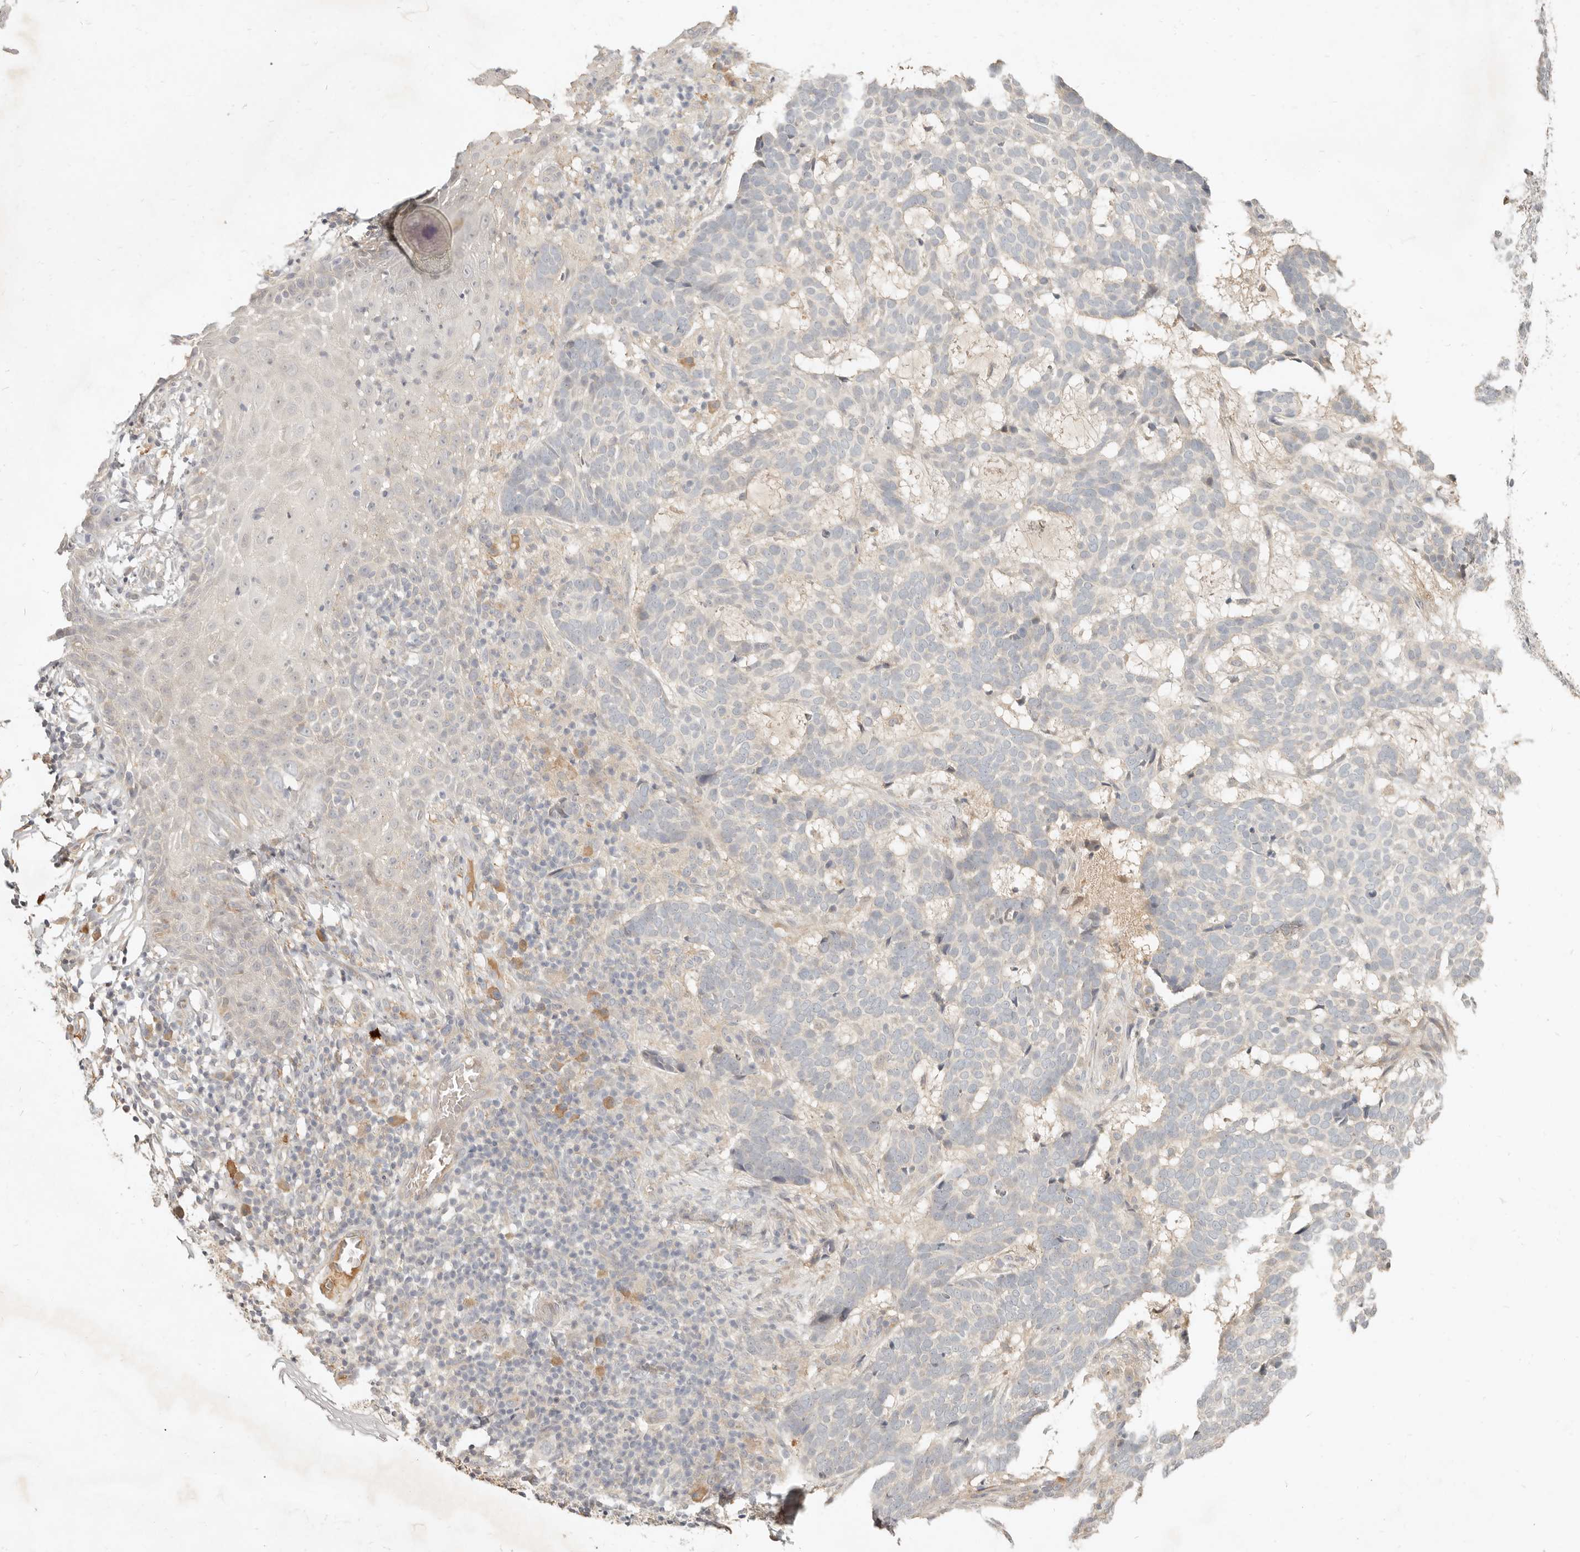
{"staining": {"intensity": "negative", "quantity": "none", "location": "none"}, "tissue": "skin cancer", "cell_type": "Tumor cells", "image_type": "cancer", "snomed": [{"axis": "morphology", "description": "Basal cell carcinoma"}, {"axis": "topography", "description": "Skin"}], "caption": "Immunohistochemical staining of skin cancer displays no significant staining in tumor cells. (Brightfield microscopy of DAB IHC at high magnification).", "gene": "UBXN11", "patient": {"sex": "male", "age": 85}}